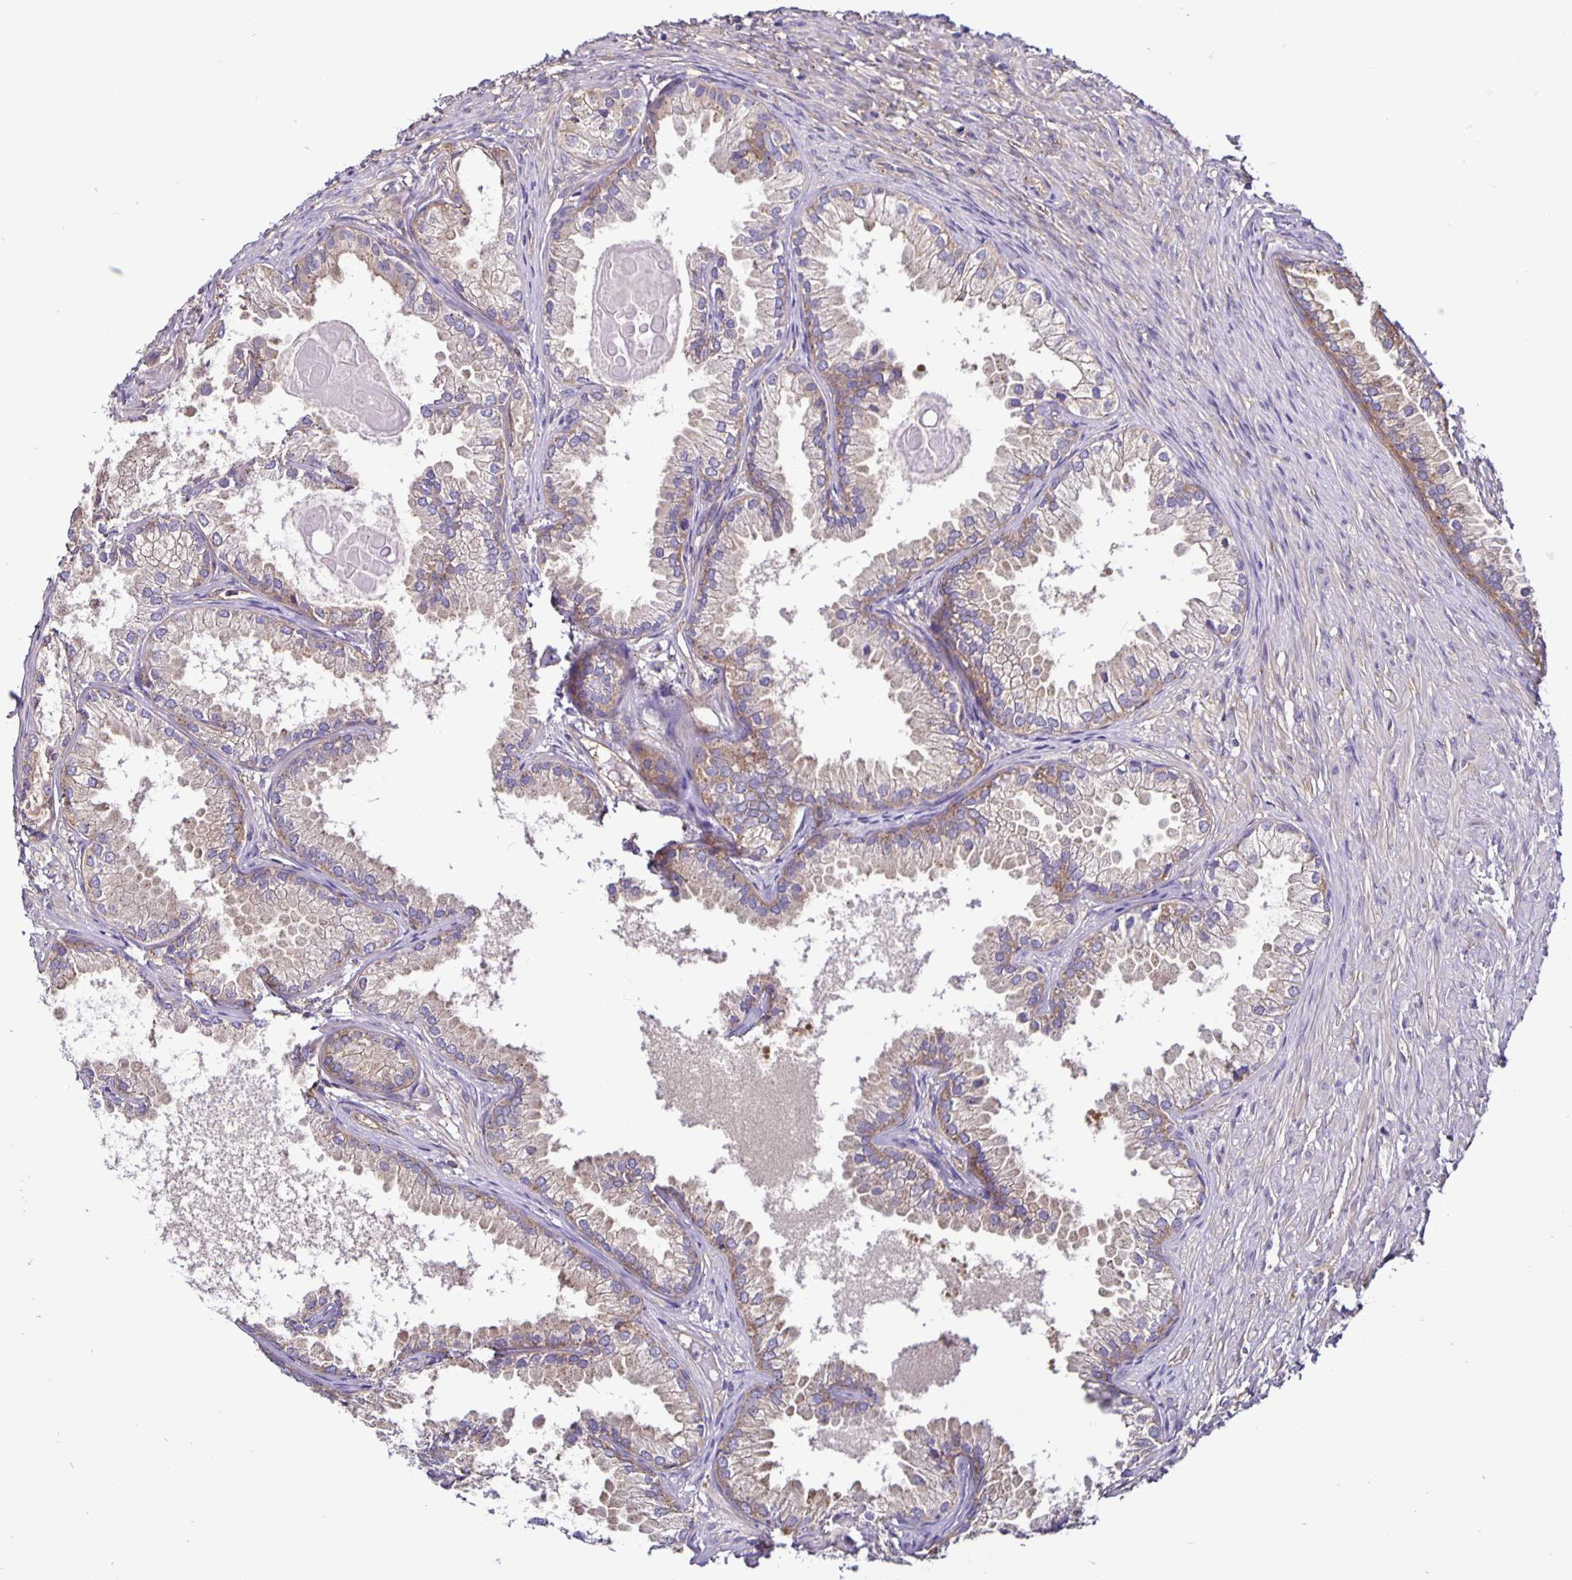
{"staining": {"intensity": "moderate", "quantity": "25%-75%", "location": "cytoplasmic/membranous"}, "tissue": "prostate cancer", "cell_type": "Tumor cells", "image_type": "cancer", "snomed": [{"axis": "morphology", "description": "Adenocarcinoma, High grade"}, {"axis": "topography", "description": "Prostate"}], "caption": "Prostate cancer (high-grade adenocarcinoma) stained with a protein marker exhibits moderate staining in tumor cells.", "gene": "SNX5", "patient": {"sex": "male", "age": 83}}